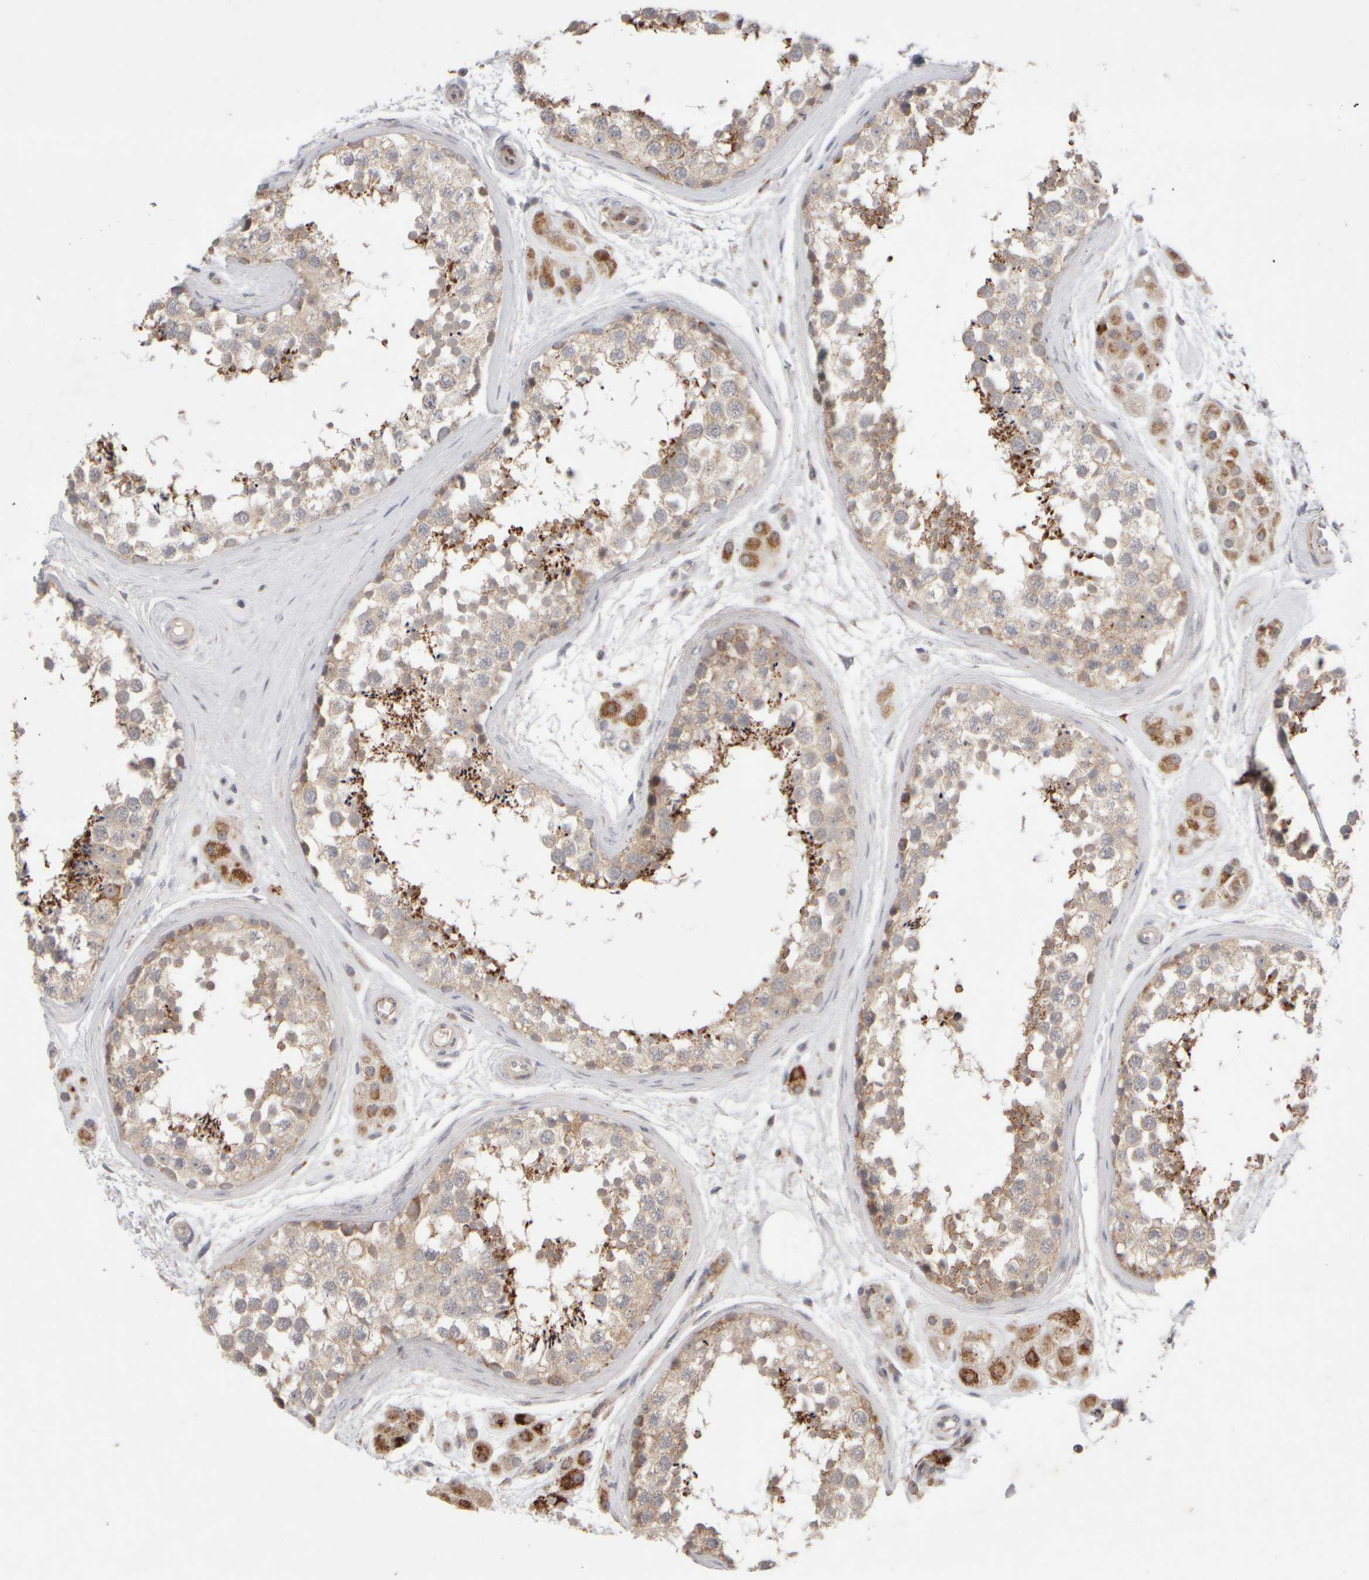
{"staining": {"intensity": "weak", "quantity": ">75%", "location": "cytoplasmic/membranous"}, "tissue": "testis", "cell_type": "Cells in seminiferous ducts", "image_type": "normal", "snomed": [{"axis": "morphology", "description": "Normal tissue, NOS"}, {"axis": "topography", "description": "Testis"}], "caption": "This photomicrograph displays benign testis stained with IHC to label a protein in brown. The cytoplasmic/membranous of cells in seminiferous ducts show weak positivity for the protein. Nuclei are counter-stained blue.", "gene": "CHADL", "patient": {"sex": "male", "age": 56}}